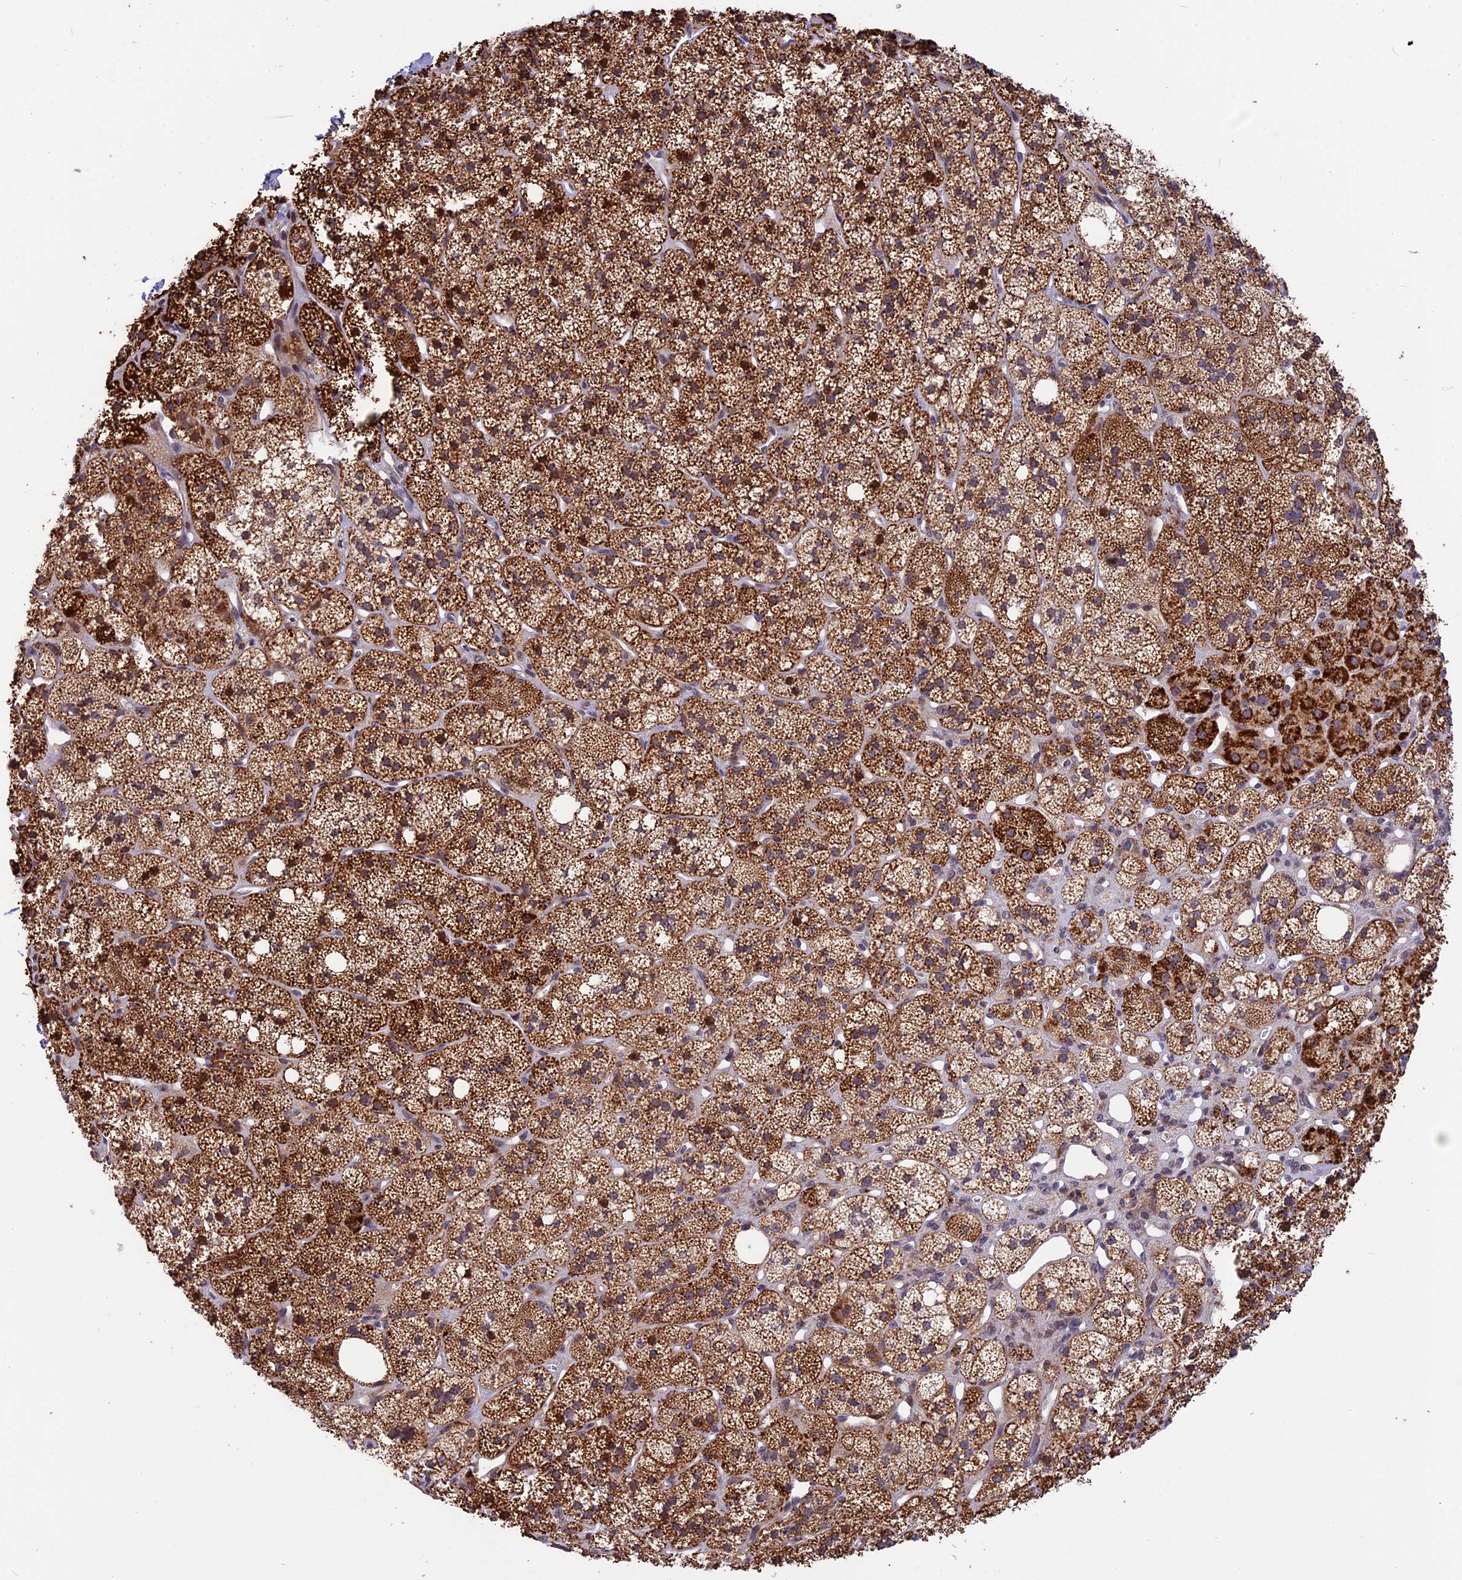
{"staining": {"intensity": "strong", "quantity": ">75%", "location": "cytoplasmic/membranous"}, "tissue": "adrenal gland", "cell_type": "Glandular cells", "image_type": "normal", "snomed": [{"axis": "morphology", "description": "Normal tissue, NOS"}, {"axis": "topography", "description": "Adrenal gland"}], "caption": "A micrograph showing strong cytoplasmic/membranous positivity in approximately >75% of glandular cells in normal adrenal gland, as visualized by brown immunohistochemical staining.", "gene": "RERGL", "patient": {"sex": "male", "age": 61}}